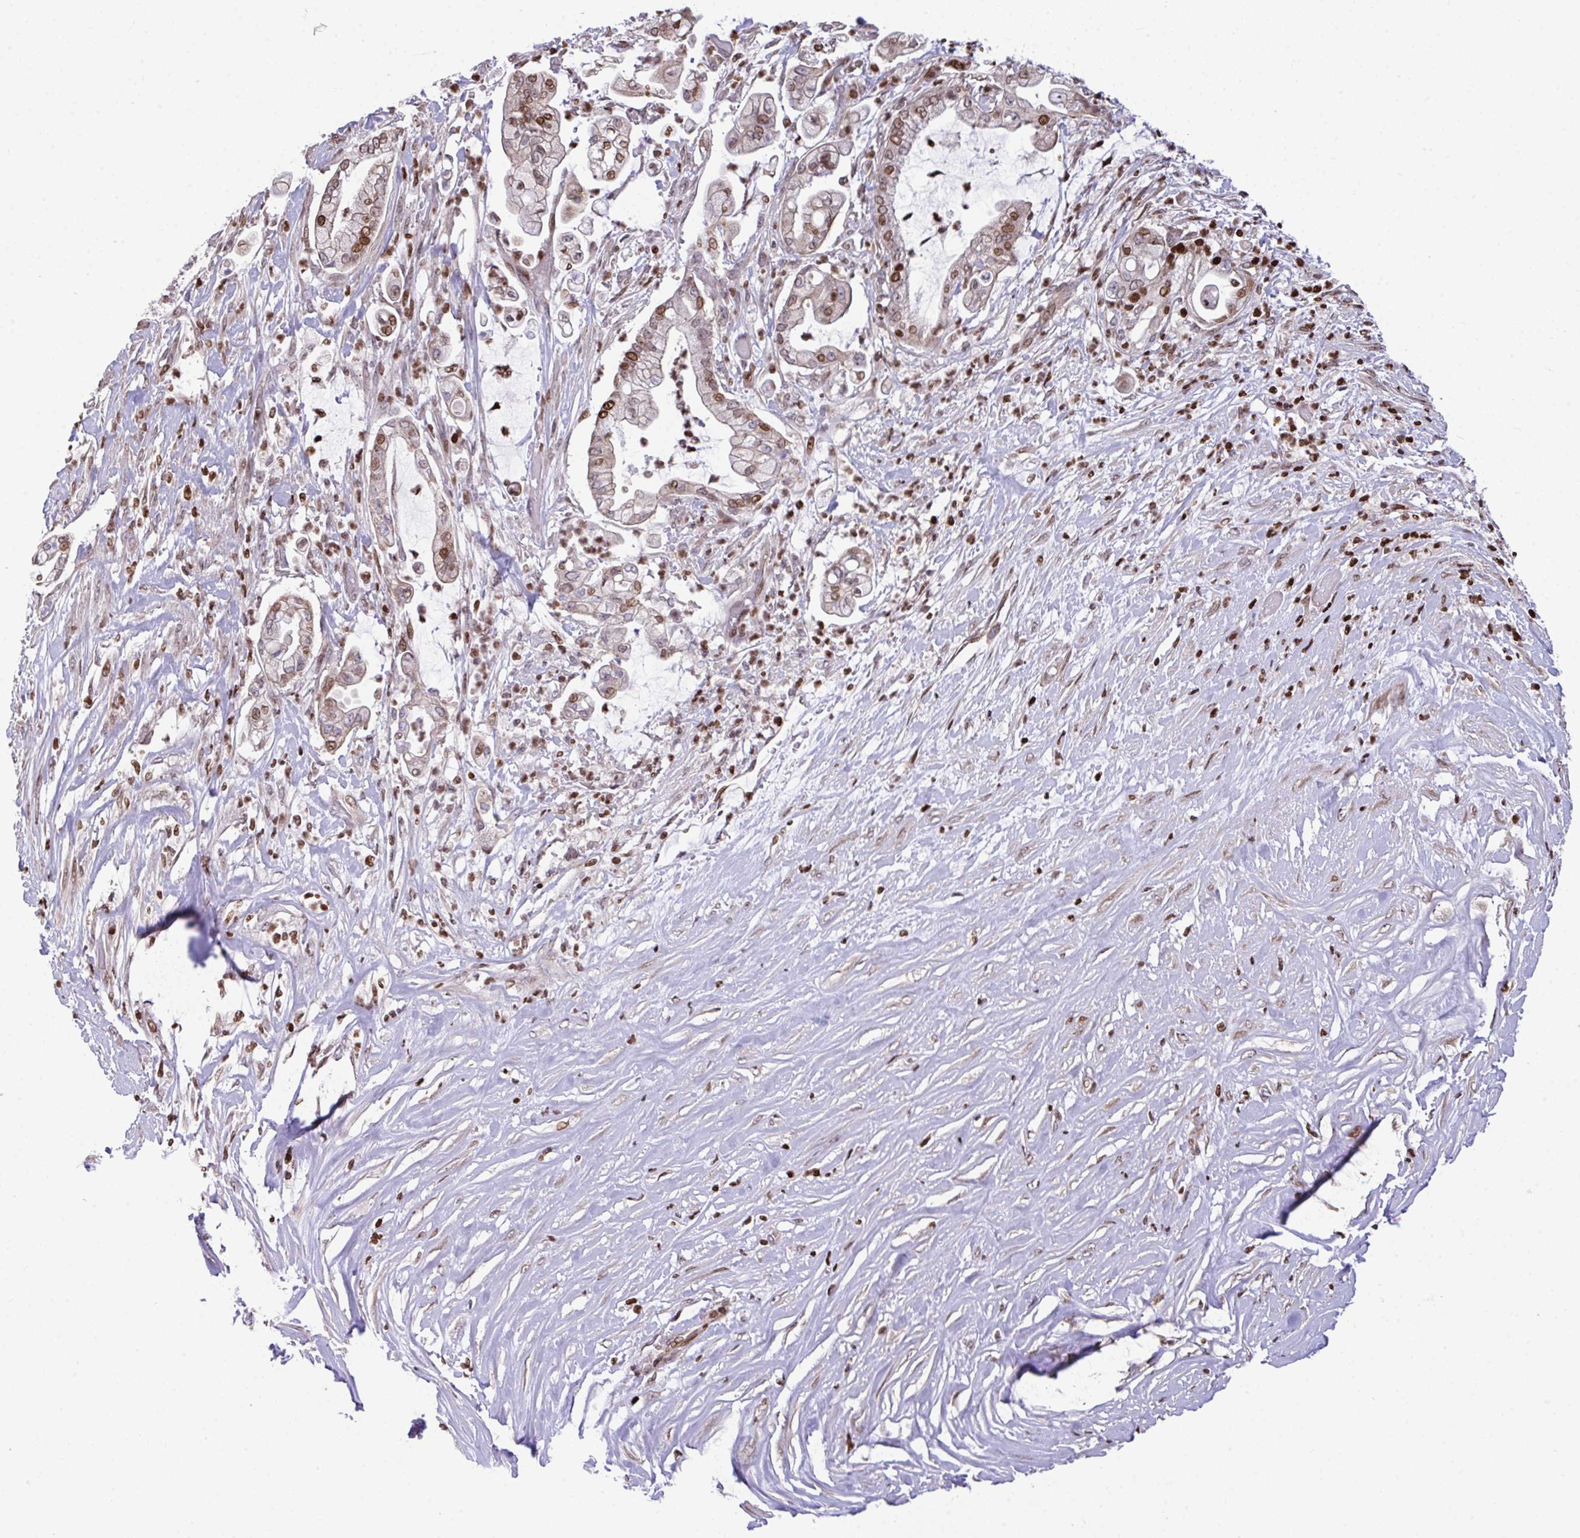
{"staining": {"intensity": "moderate", "quantity": ">75%", "location": "nuclear"}, "tissue": "pancreatic cancer", "cell_type": "Tumor cells", "image_type": "cancer", "snomed": [{"axis": "morphology", "description": "Adenocarcinoma, NOS"}, {"axis": "topography", "description": "Pancreas"}], "caption": "This histopathology image reveals pancreatic cancer stained with immunohistochemistry to label a protein in brown. The nuclear of tumor cells show moderate positivity for the protein. Nuclei are counter-stained blue.", "gene": "RAPGEF5", "patient": {"sex": "female", "age": 69}}